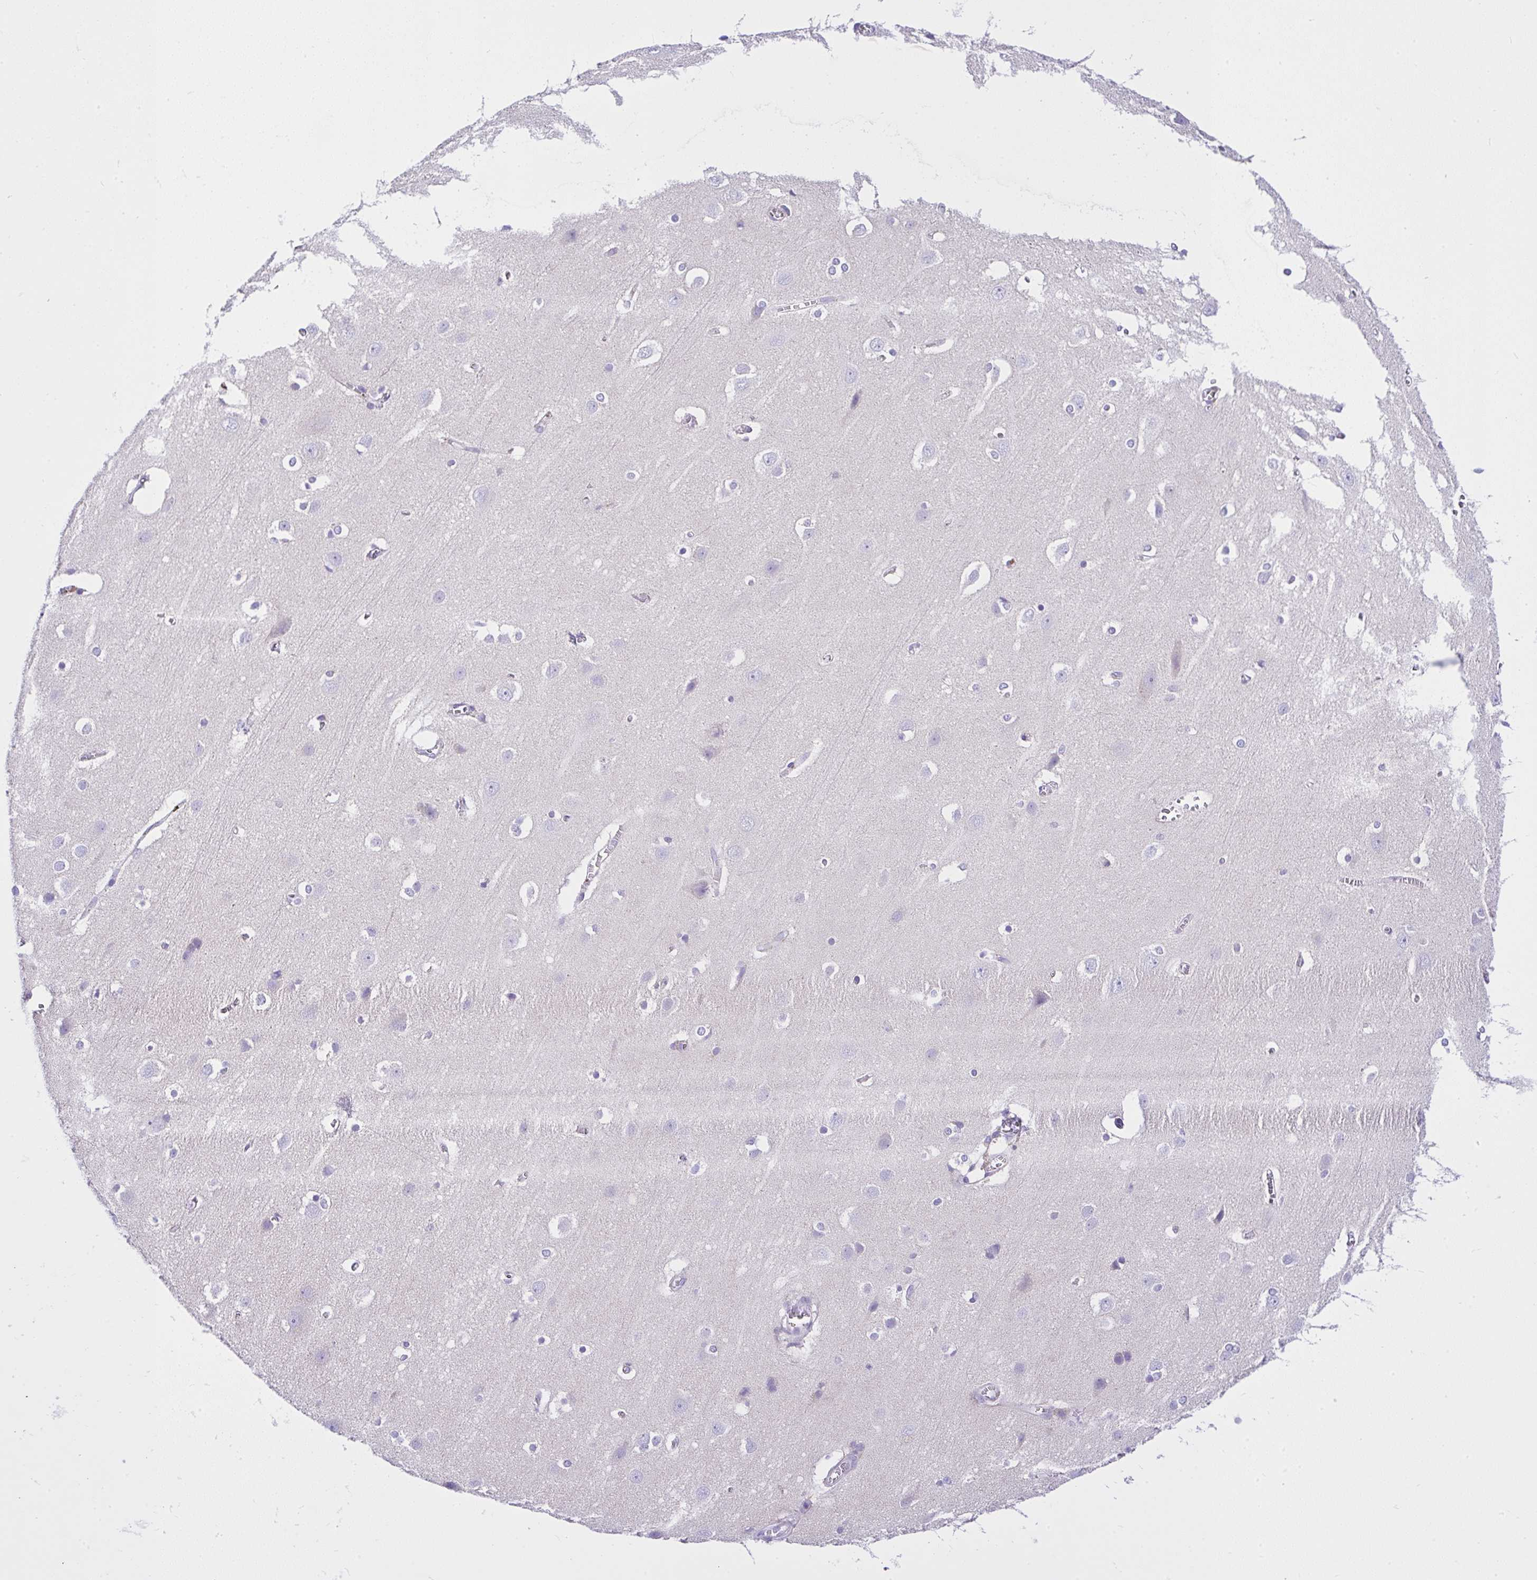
{"staining": {"intensity": "negative", "quantity": "none", "location": "none"}, "tissue": "cerebral cortex", "cell_type": "Endothelial cells", "image_type": "normal", "snomed": [{"axis": "morphology", "description": "Normal tissue, NOS"}, {"axis": "topography", "description": "Cerebral cortex"}], "caption": "A high-resolution image shows immunohistochemistry staining of unremarkable cerebral cortex, which demonstrates no significant positivity in endothelial cells.", "gene": "SLC13A1", "patient": {"sex": "male", "age": 37}}